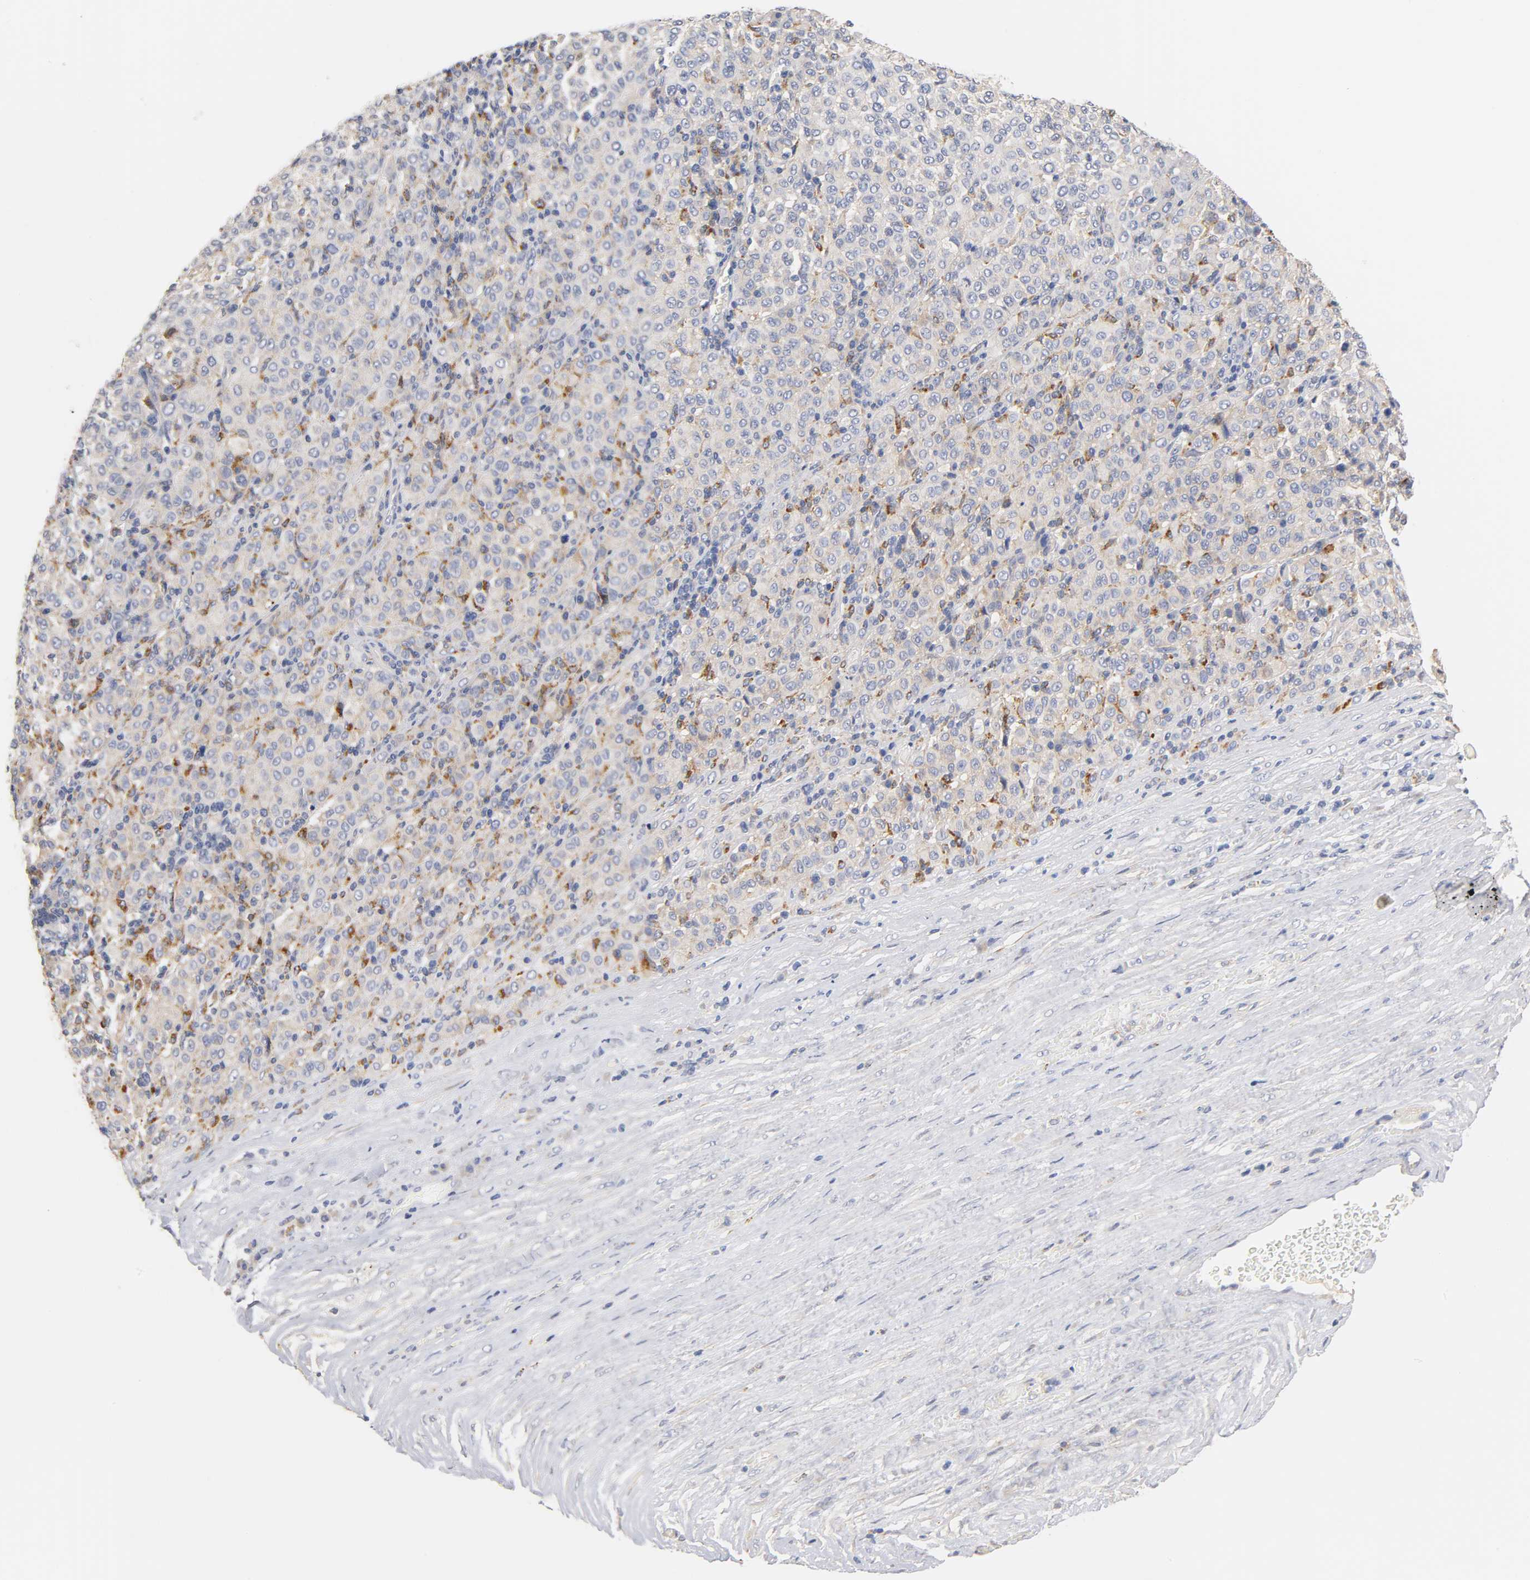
{"staining": {"intensity": "negative", "quantity": "none", "location": "none"}, "tissue": "melanoma", "cell_type": "Tumor cells", "image_type": "cancer", "snomed": [{"axis": "morphology", "description": "Malignant melanoma, Metastatic site"}, {"axis": "topography", "description": "Pancreas"}], "caption": "DAB immunohistochemical staining of melanoma displays no significant staining in tumor cells.", "gene": "SEMA5A", "patient": {"sex": "female", "age": 30}}